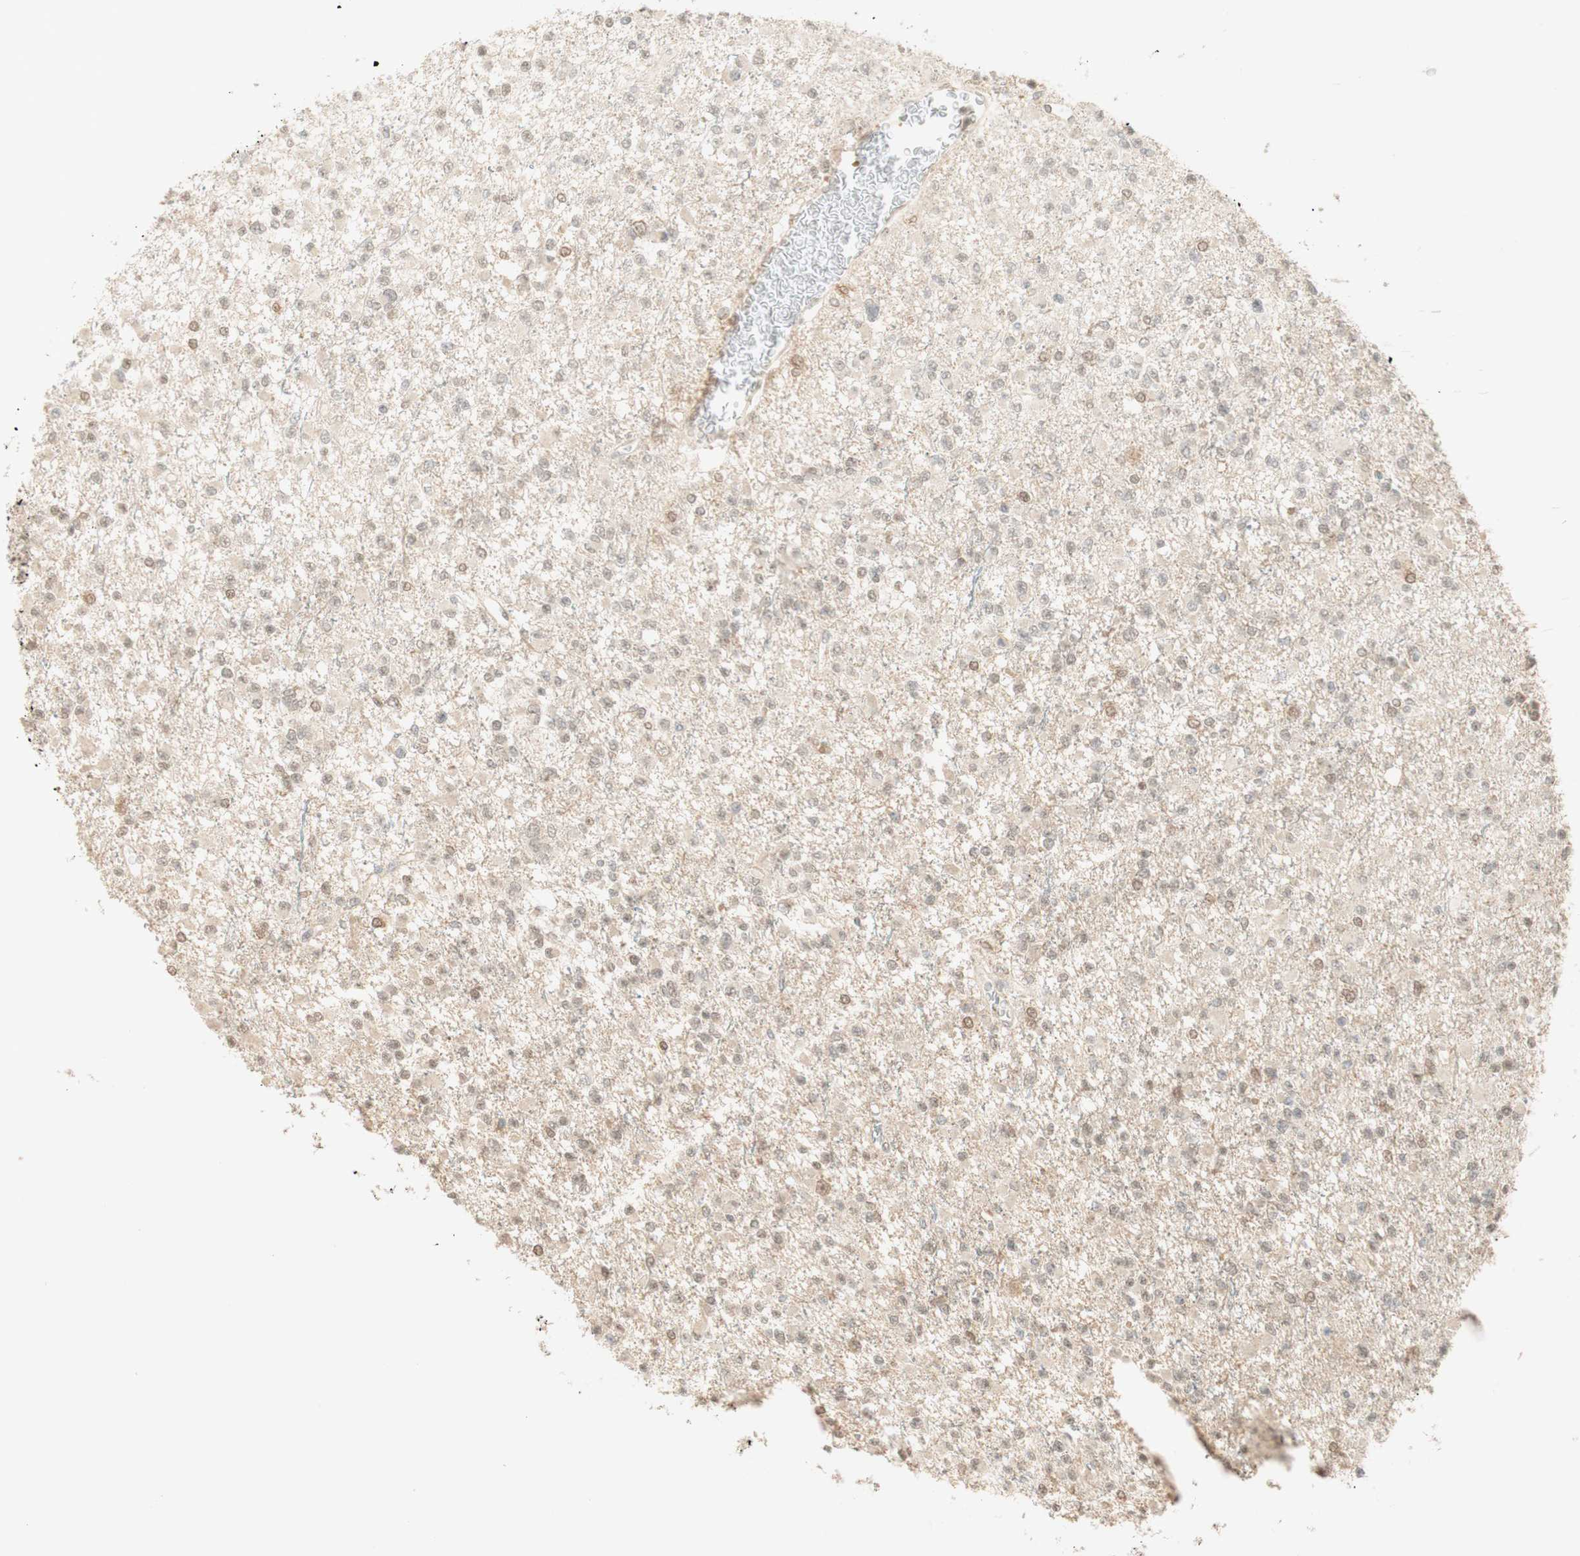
{"staining": {"intensity": "weak", "quantity": "25%-75%", "location": "cytoplasmic/membranous,nuclear"}, "tissue": "glioma", "cell_type": "Tumor cells", "image_type": "cancer", "snomed": [{"axis": "morphology", "description": "Glioma, malignant, Low grade"}, {"axis": "topography", "description": "Brain"}], "caption": "Protein staining demonstrates weak cytoplasmic/membranous and nuclear expression in about 25%-75% of tumor cells in glioma. (IHC, brightfield microscopy, high magnification).", "gene": "SPINT2", "patient": {"sex": "female", "age": 22}}